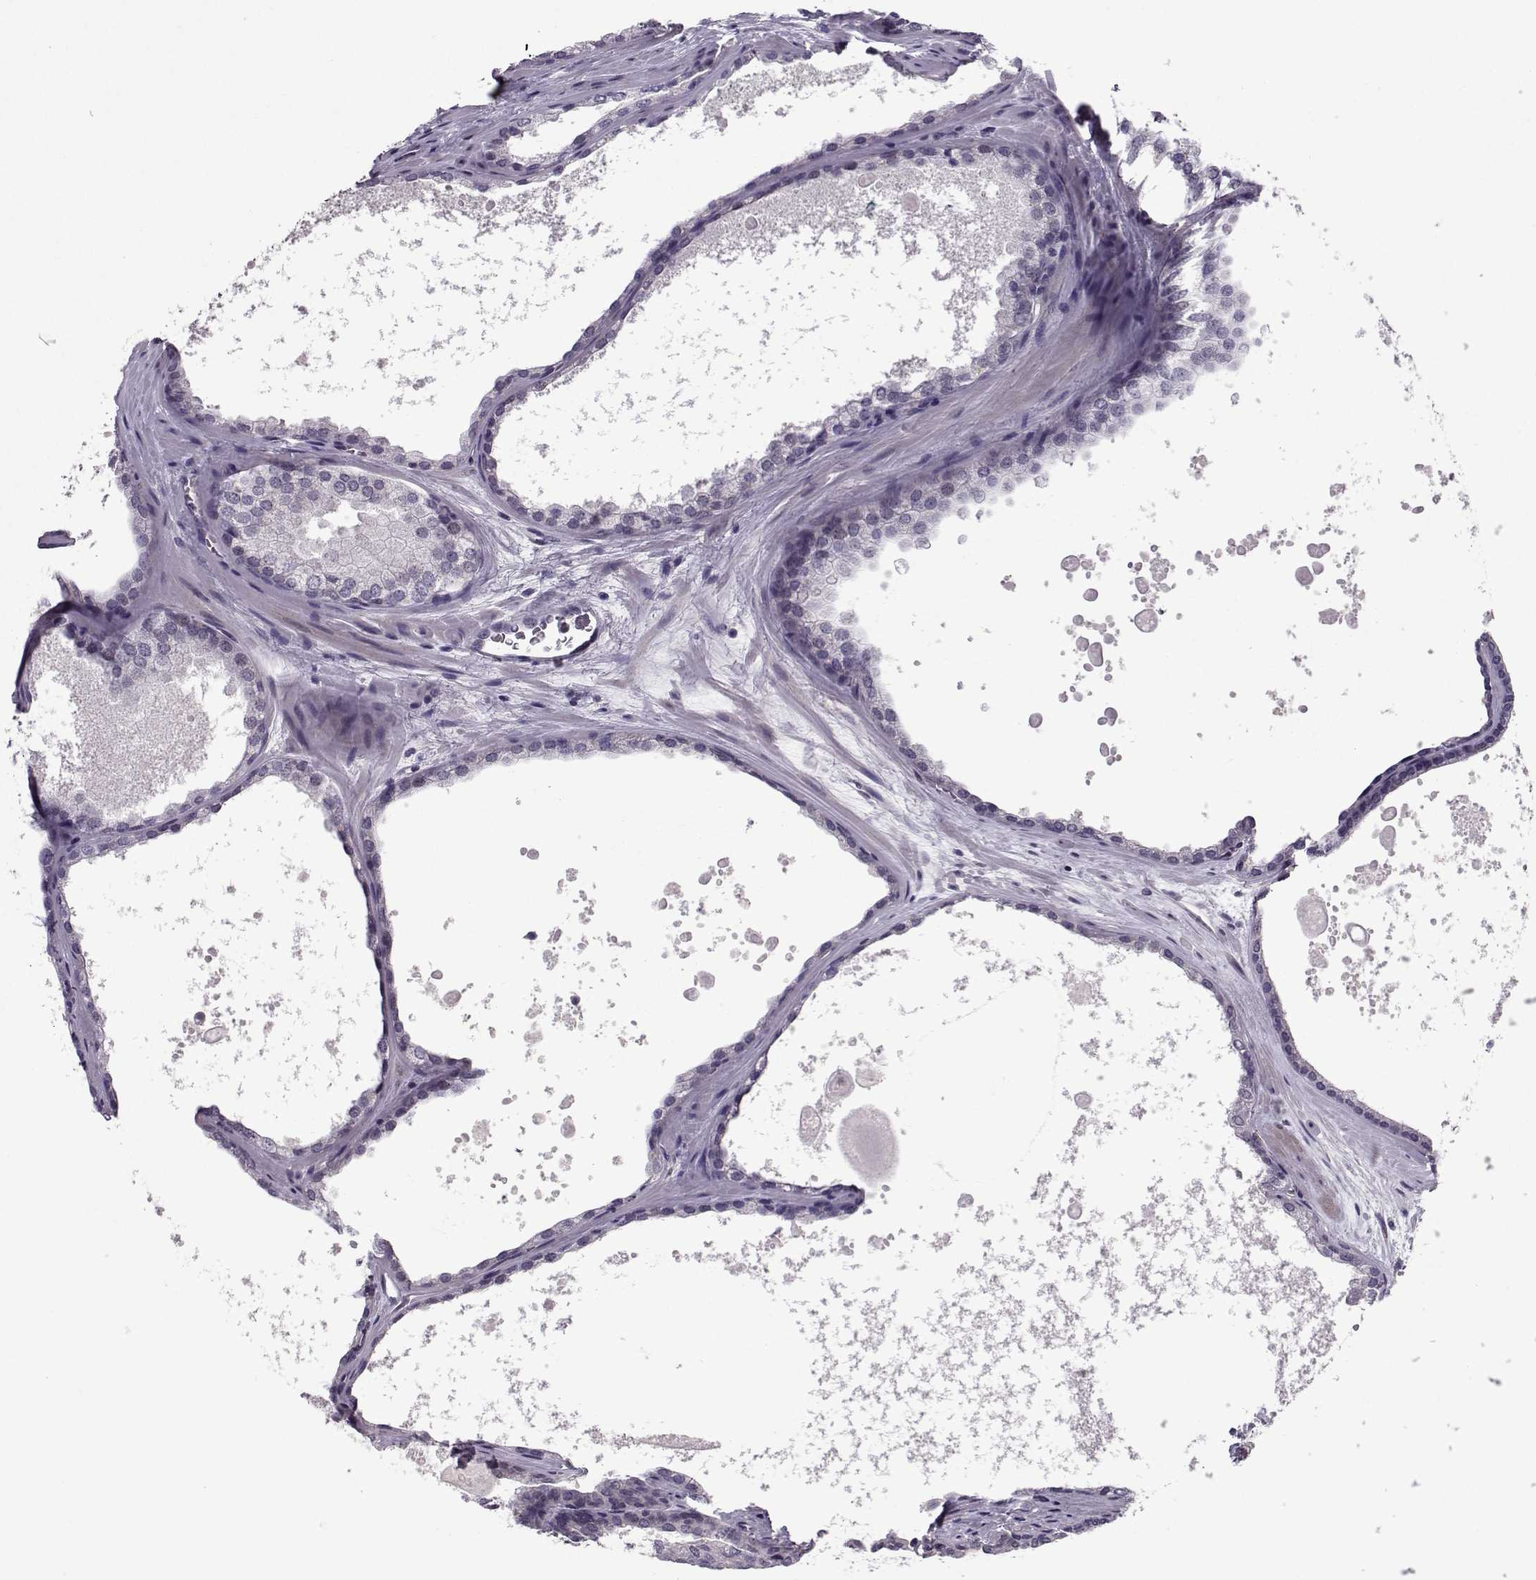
{"staining": {"intensity": "moderate", "quantity": "<25%", "location": "nuclear"}, "tissue": "prostate cancer", "cell_type": "Tumor cells", "image_type": "cancer", "snomed": [{"axis": "morphology", "description": "Adenocarcinoma, Low grade"}, {"axis": "topography", "description": "Prostate"}], "caption": "This micrograph shows IHC staining of adenocarcinoma (low-grade) (prostate), with low moderate nuclear staining in about <25% of tumor cells.", "gene": "CDK4", "patient": {"sex": "male", "age": 56}}